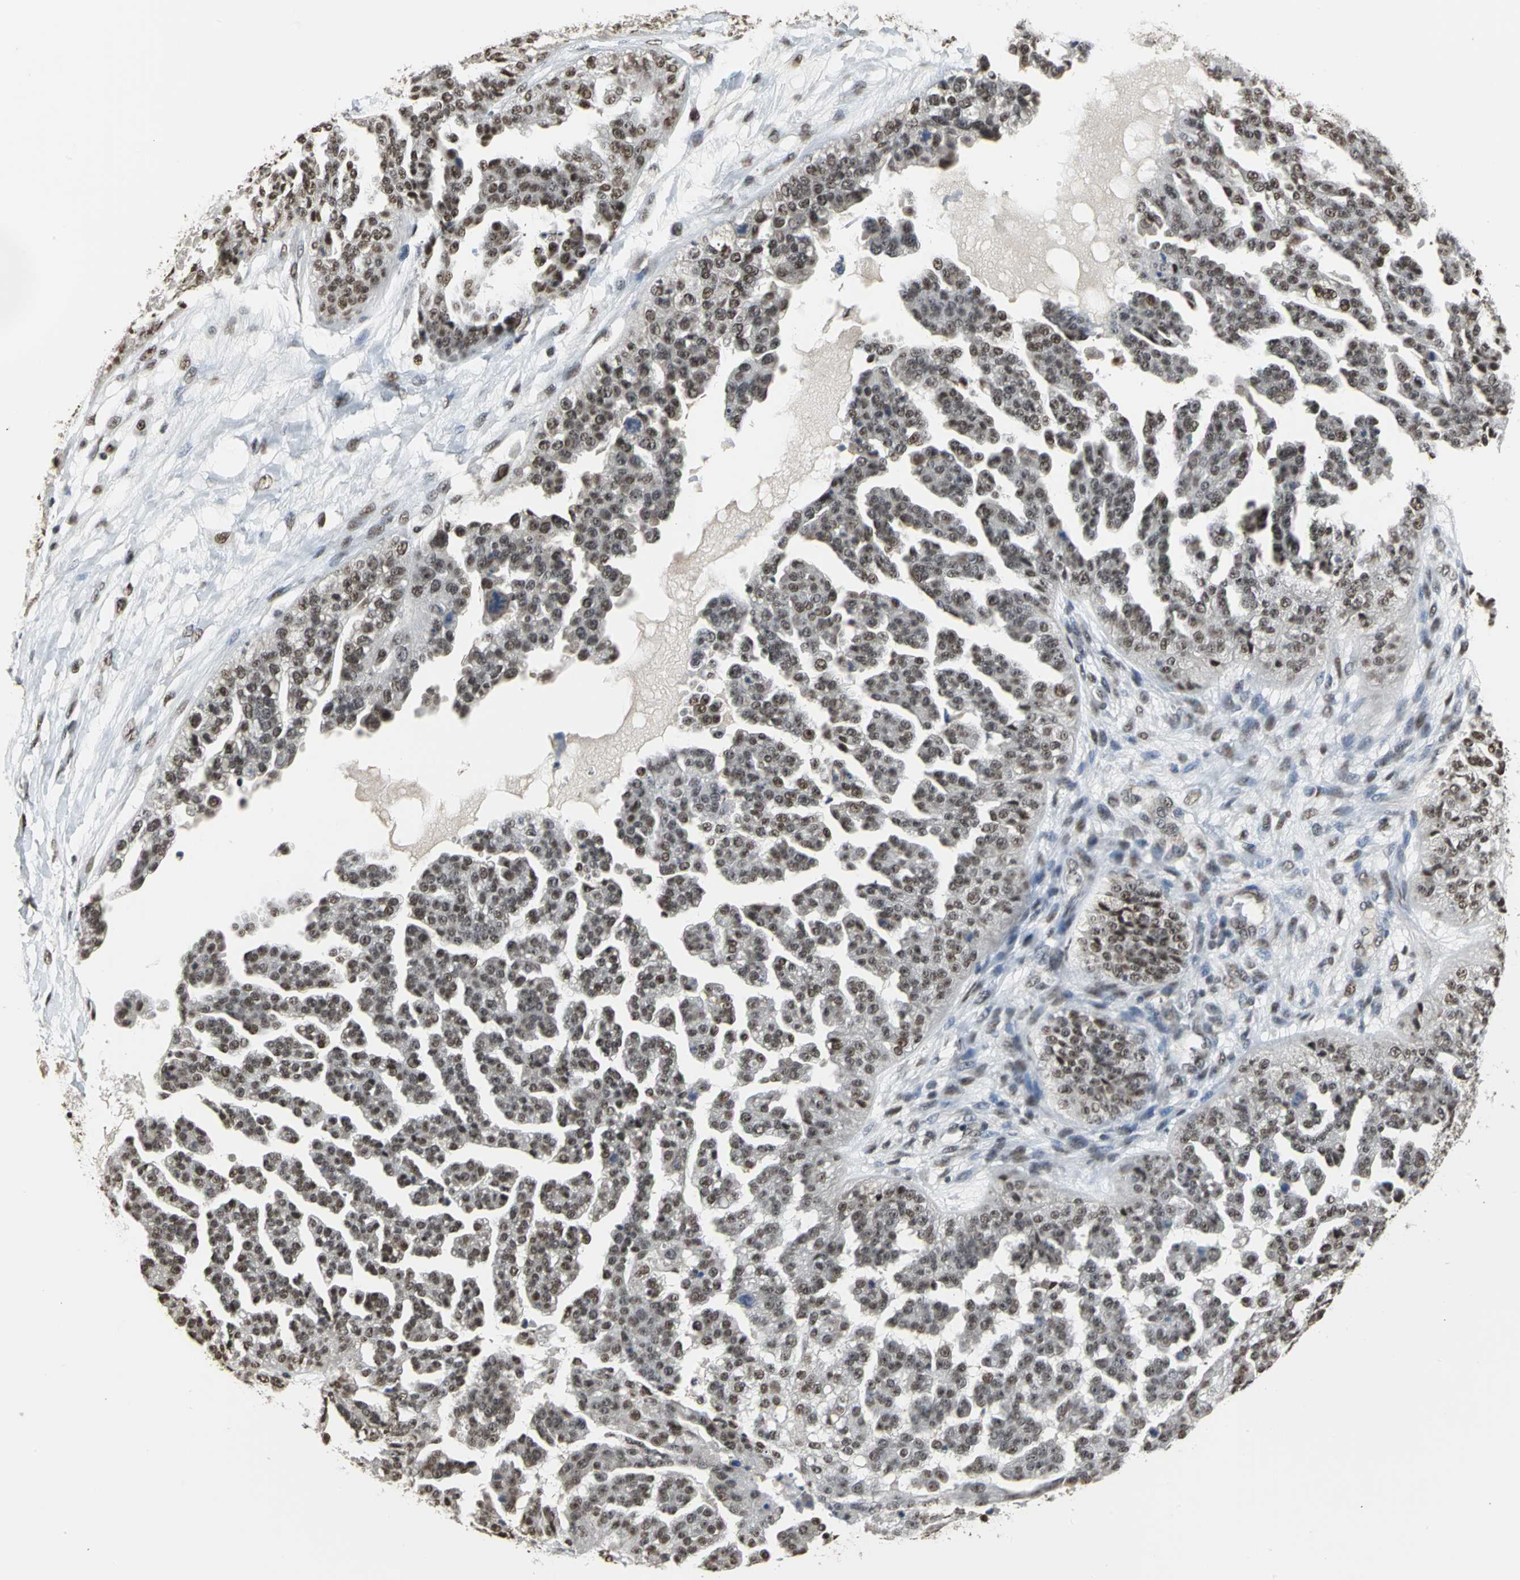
{"staining": {"intensity": "strong", "quantity": ">75%", "location": "nuclear"}, "tissue": "ovarian cancer", "cell_type": "Tumor cells", "image_type": "cancer", "snomed": [{"axis": "morphology", "description": "Carcinoma, NOS"}, {"axis": "topography", "description": "Soft tissue"}, {"axis": "topography", "description": "Ovary"}], "caption": "Ovarian cancer (carcinoma) was stained to show a protein in brown. There is high levels of strong nuclear expression in approximately >75% of tumor cells.", "gene": "CCDC88C", "patient": {"sex": "female", "age": 54}}